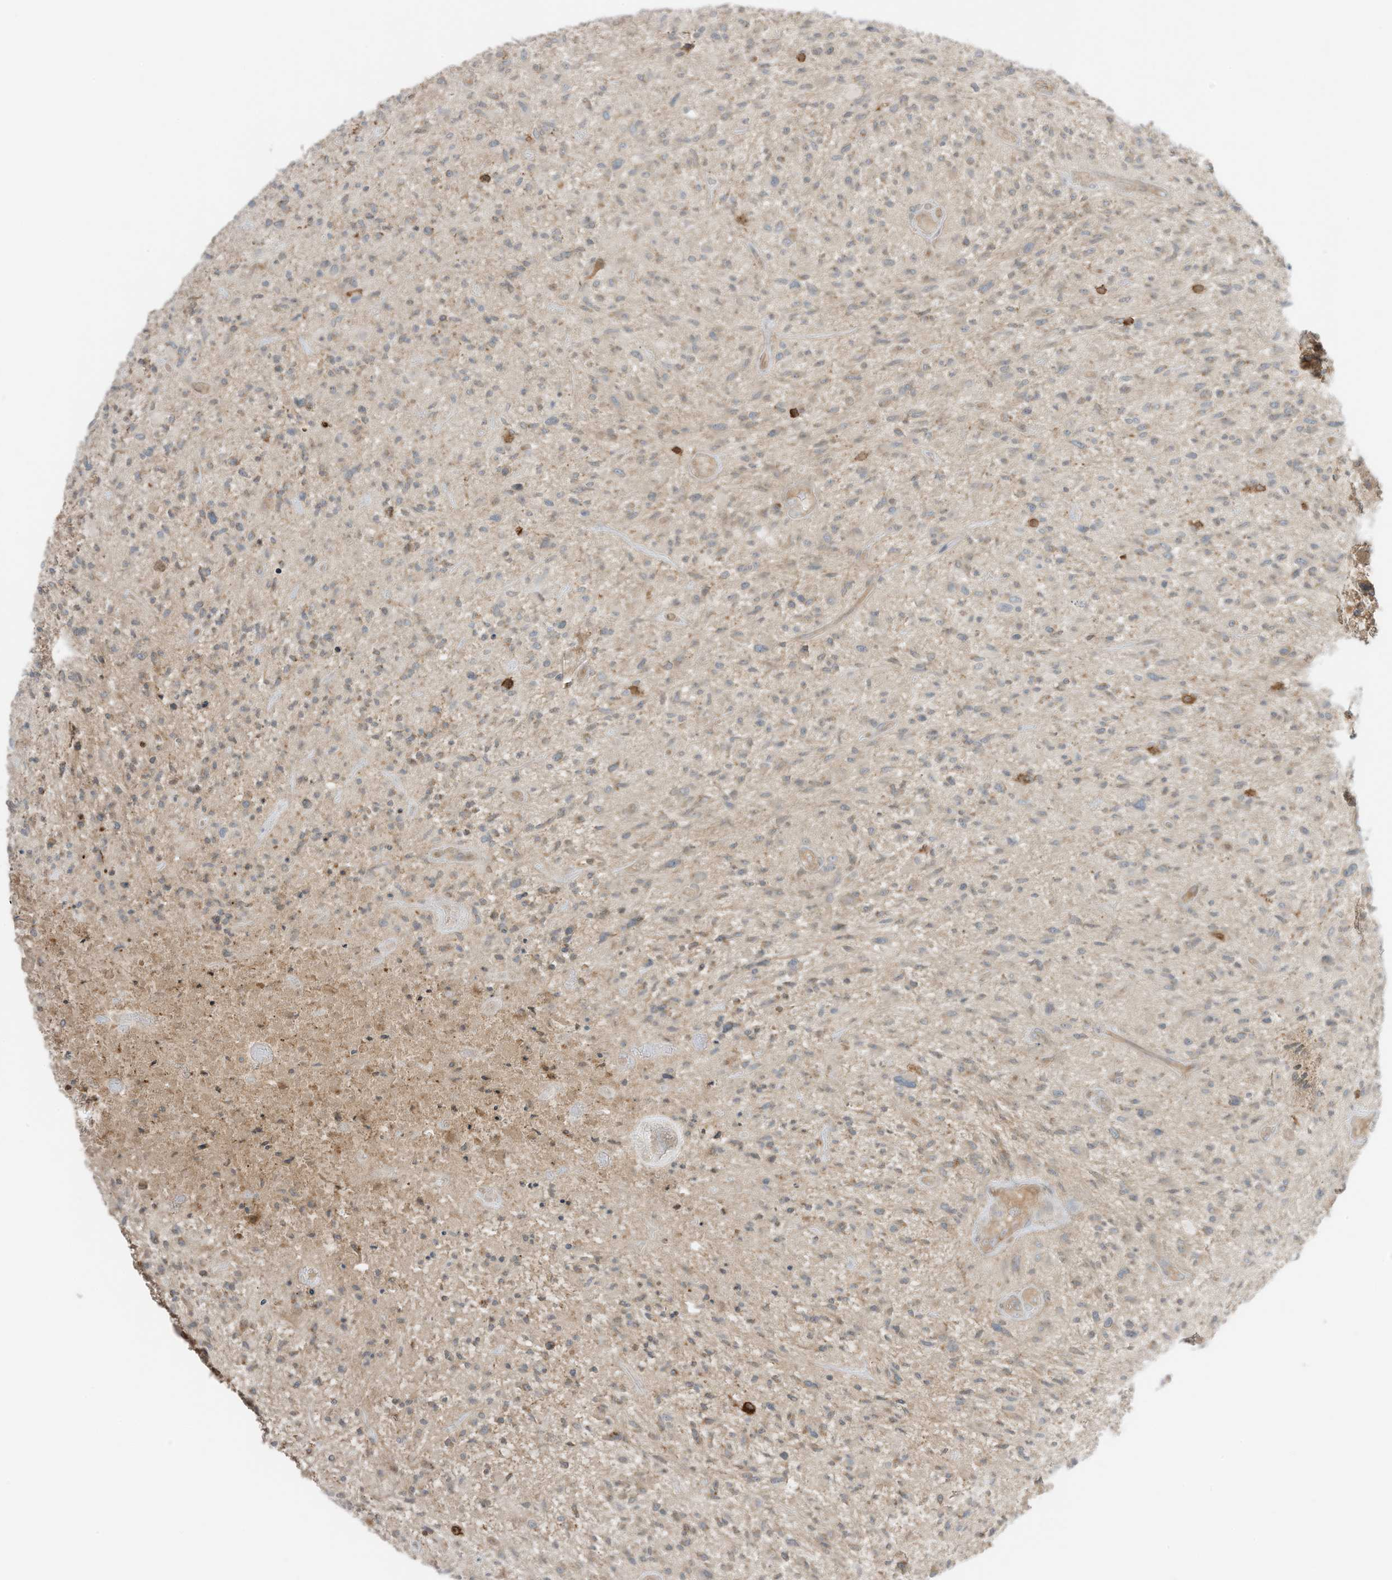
{"staining": {"intensity": "weak", "quantity": "25%-75%", "location": "cytoplasmic/membranous"}, "tissue": "glioma", "cell_type": "Tumor cells", "image_type": "cancer", "snomed": [{"axis": "morphology", "description": "Glioma, malignant, High grade"}, {"axis": "topography", "description": "Brain"}], "caption": "High-power microscopy captured an IHC micrograph of high-grade glioma (malignant), revealing weak cytoplasmic/membranous staining in about 25%-75% of tumor cells. The staining was performed using DAB, with brown indicating positive protein expression. Nuclei are stained blue with hematoxylin.", "gene": "SLC25A12", "patient": {"sex": "male", "age": 47}}